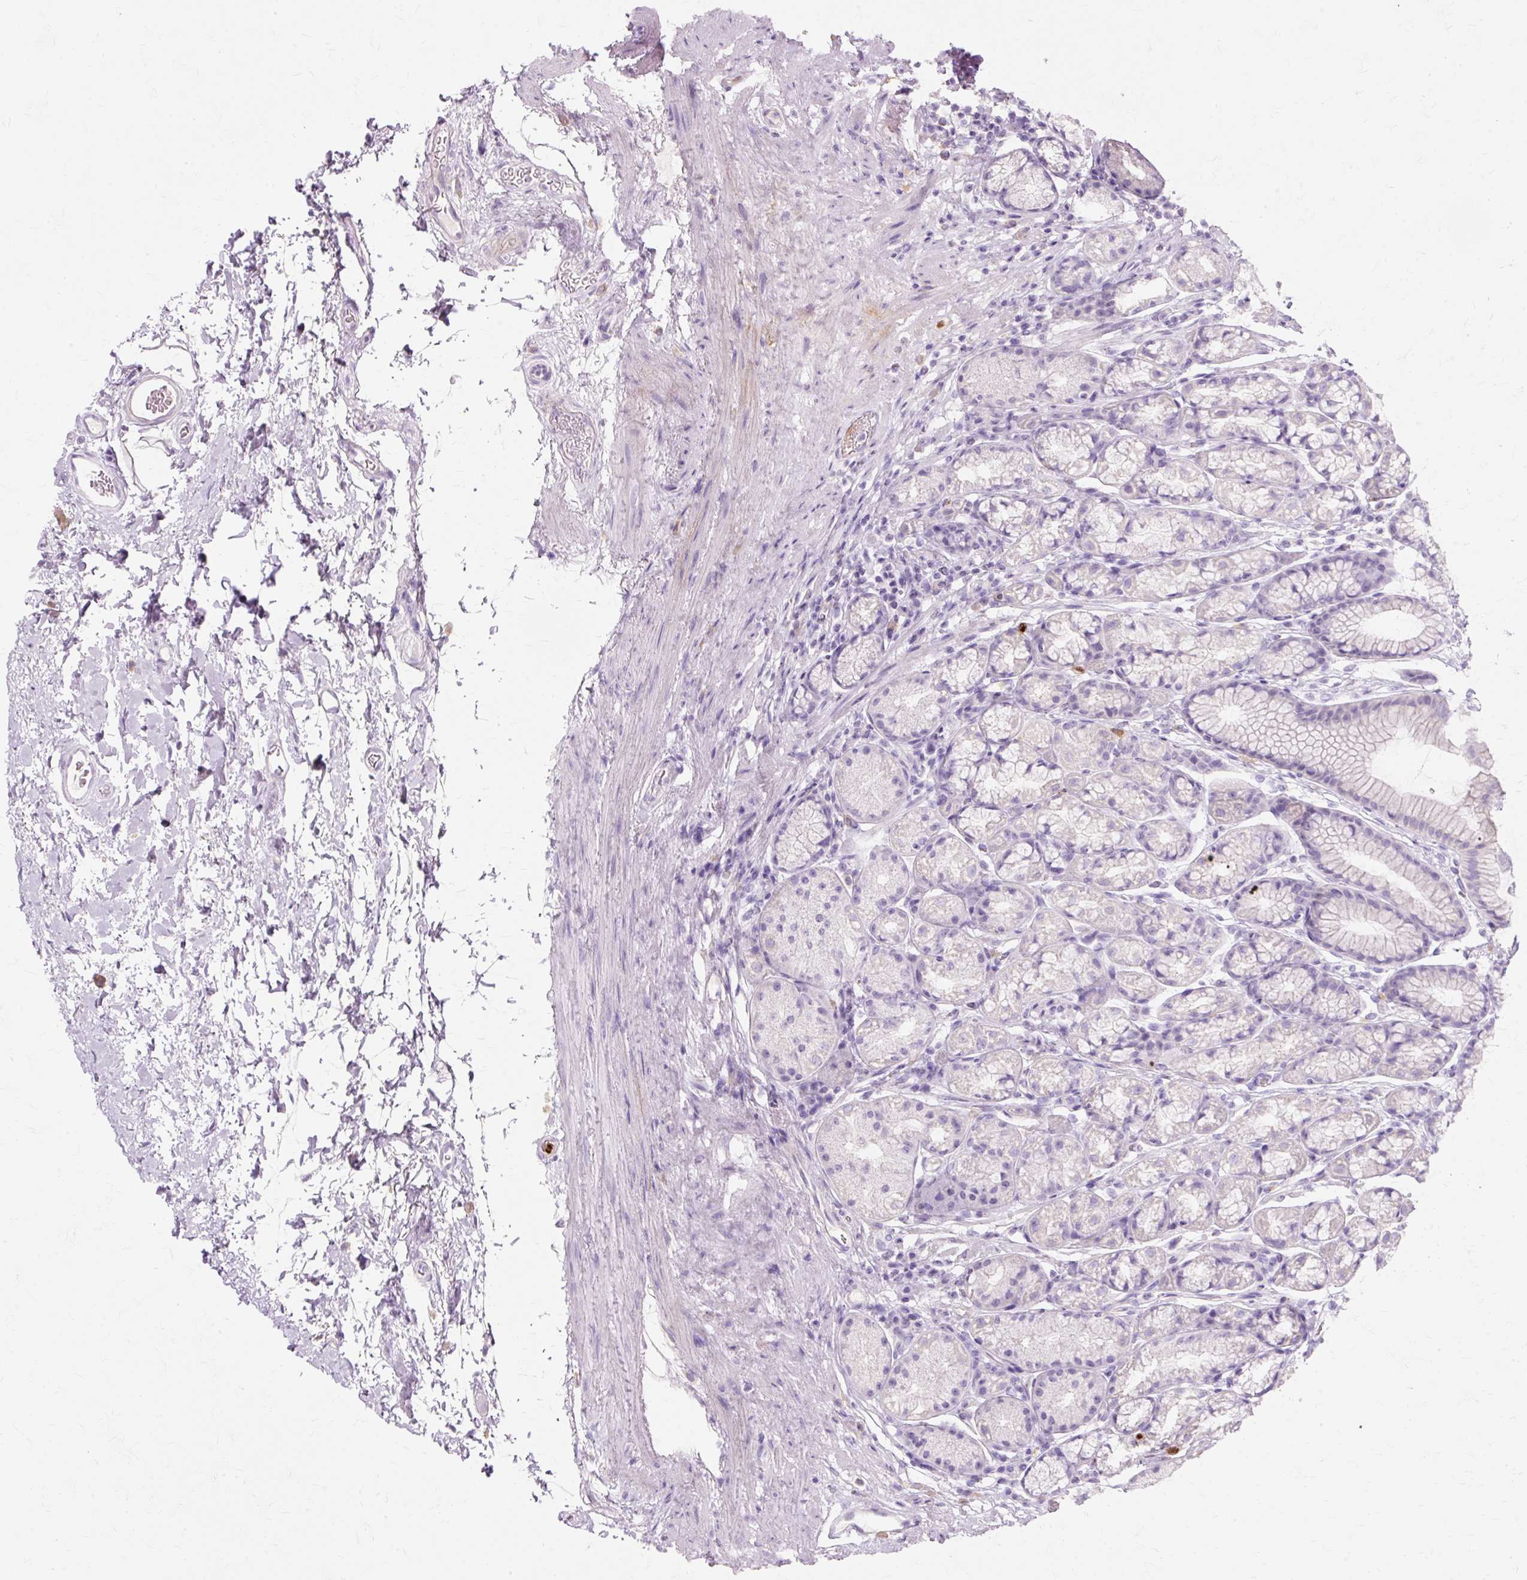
{"staining": {"intensity": "negative", "quantity": "none", "location": "none"}, "tissue": "stomach", "cell_type": "Glandular cells", "image_type": "normal", "snomed": [{"axis": "morphology", "description": "Normal tissue, NOS"}, {"axis": "topography", "description": "Stomach, lower"}], "caption": "Photomicrograph shows no protein staining in glandular cells of benign stomach. (Stains: DAB (3,3'-diaminobenzidine) IHC with hematoxylin counter stain, Microscopy: brightfield microscopy at high magnification).", "gene": "DEFA1B", "patient": {"sex": "male", "age": 67}}